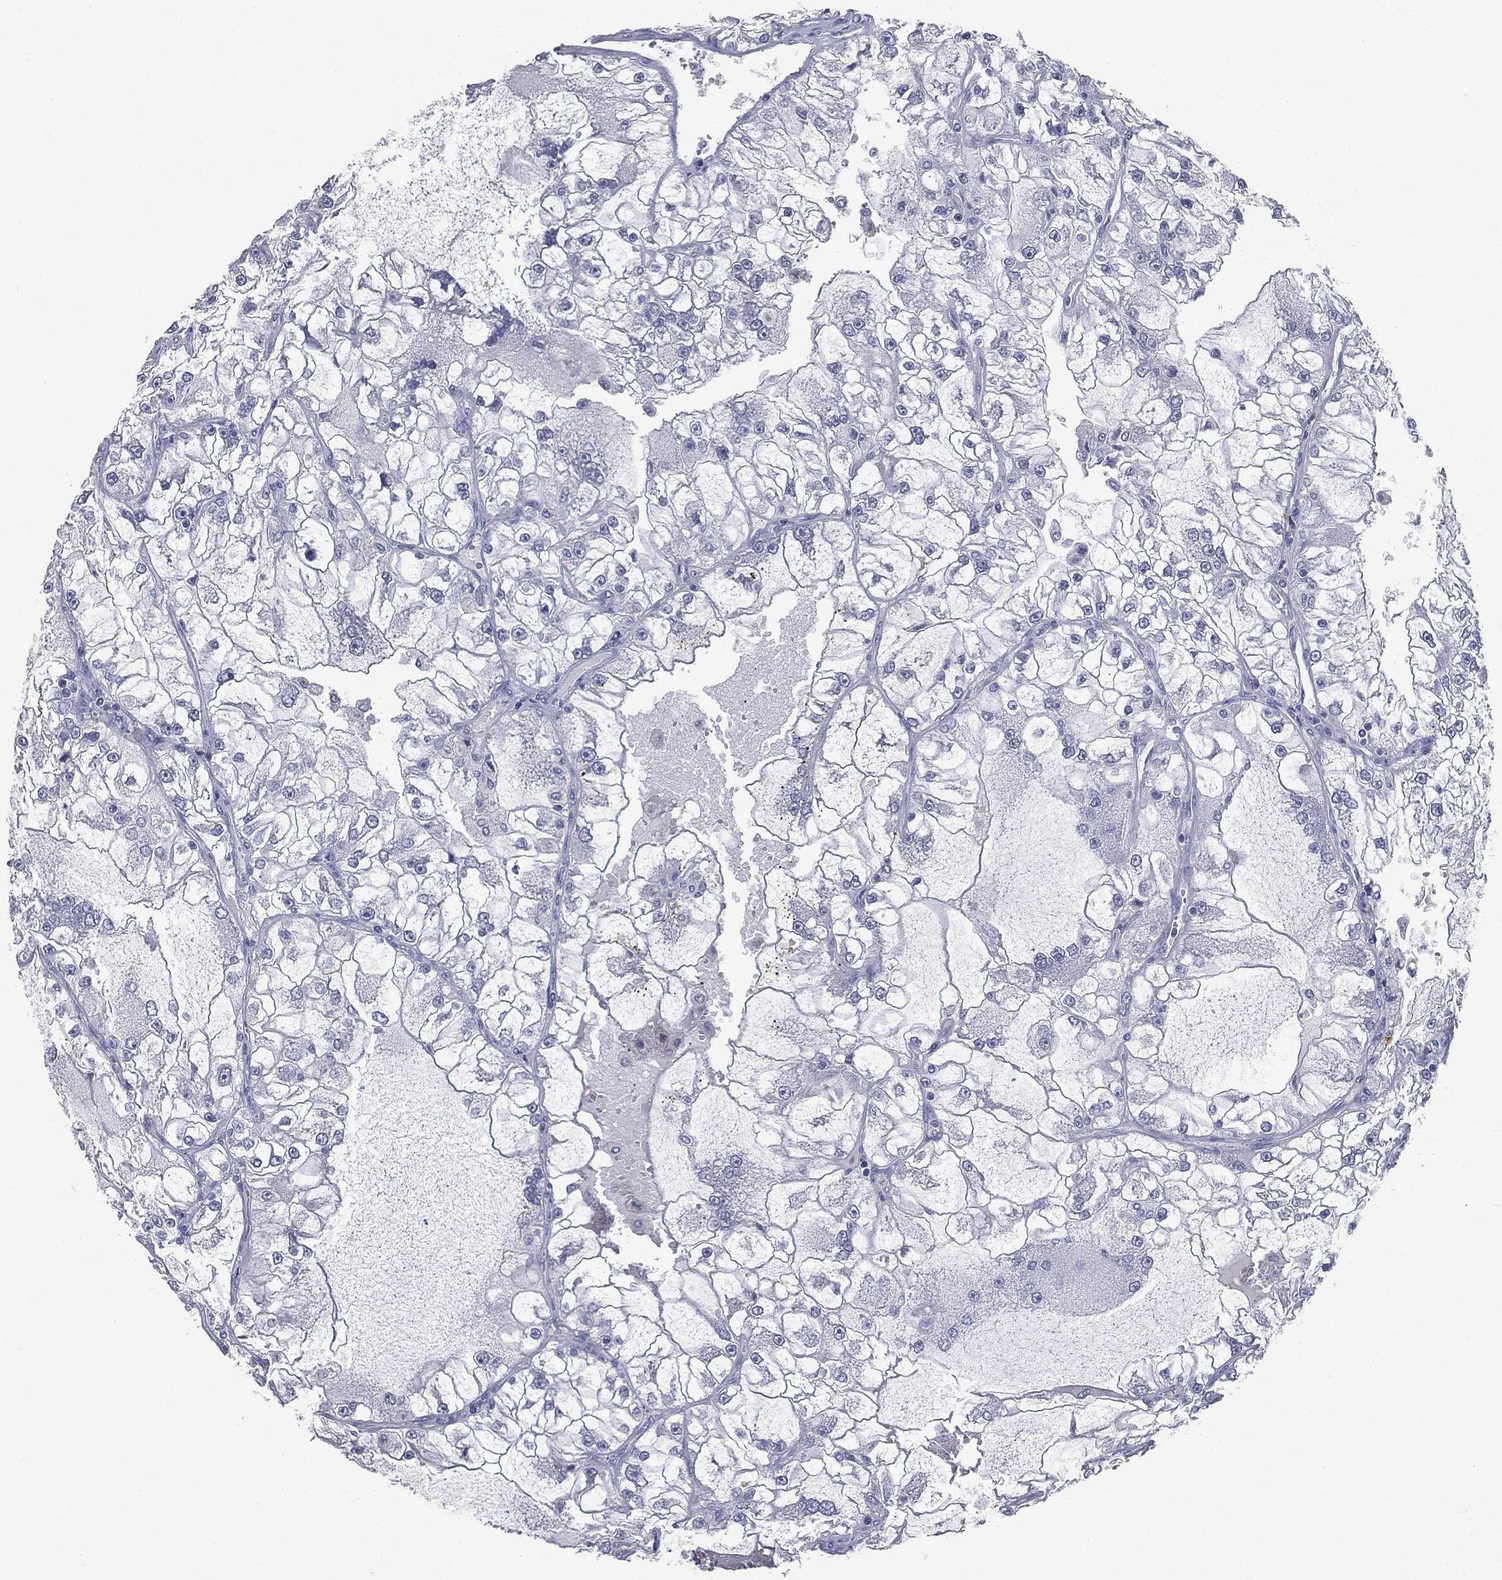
{"staining": {"intensity": "negative", "quantity": "none", "location": "none"}, "tissue": "renal cancer", "cell_type": "Tumor cells", "image_type": "cancer", "snomed": [{"axis": "morphology", "description": "Adenocarcinoma, NOS"}, {"axis": "topography", "description": "Kidney"}], "caption": "This photomicrograph is of renal cancer (adenocarcinoma) stained with immunohistochemistry (IHC) to label a protein in brown with the nuclei are counter-stained blue. There is no expression in tumor cells.", "gene": "AFP", "patient": {"sex": "female", "age": 72}}